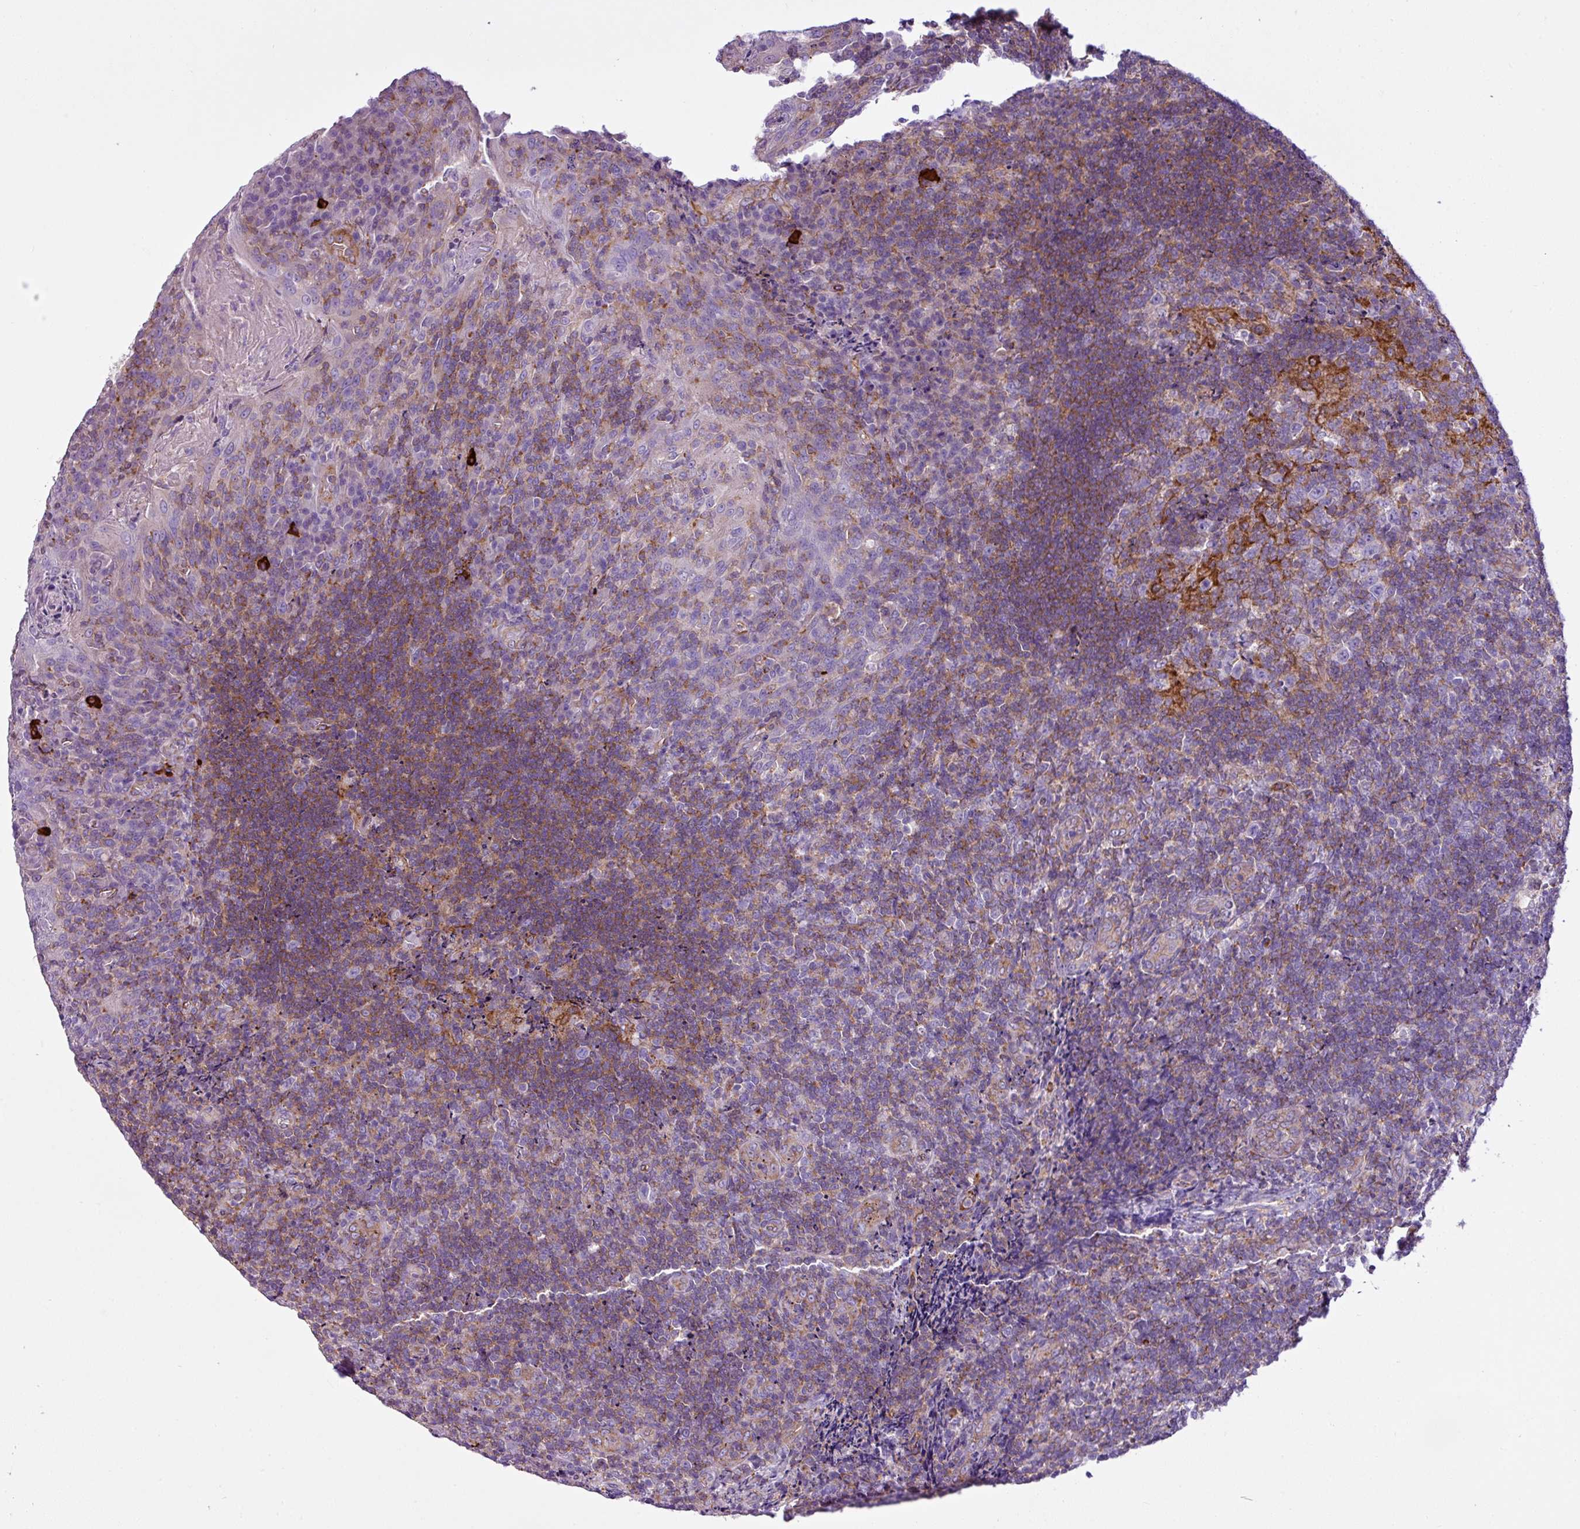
{"staining": {"intensity": "moderate", "quantity": "25%-75%", "location": "cytoplasmic/membranous"}, "tissue": "tonsil", "cell_type": "Germinal center cells", "image_type": "normal", "snomed": [{"axis": "morphology", "description": "Normal tissue, NOS"}, {"axis": "topography", "description": "Tonsil"}], "caption": "This image reveals immunohistochemistry staining of normal human tonsil, with medium moderate cytoplasmic/membranous positivity in approximately 25%-75% of germinal center cells.", "gene": "EME2", "patient": {"sex": "male", "age": 17}}